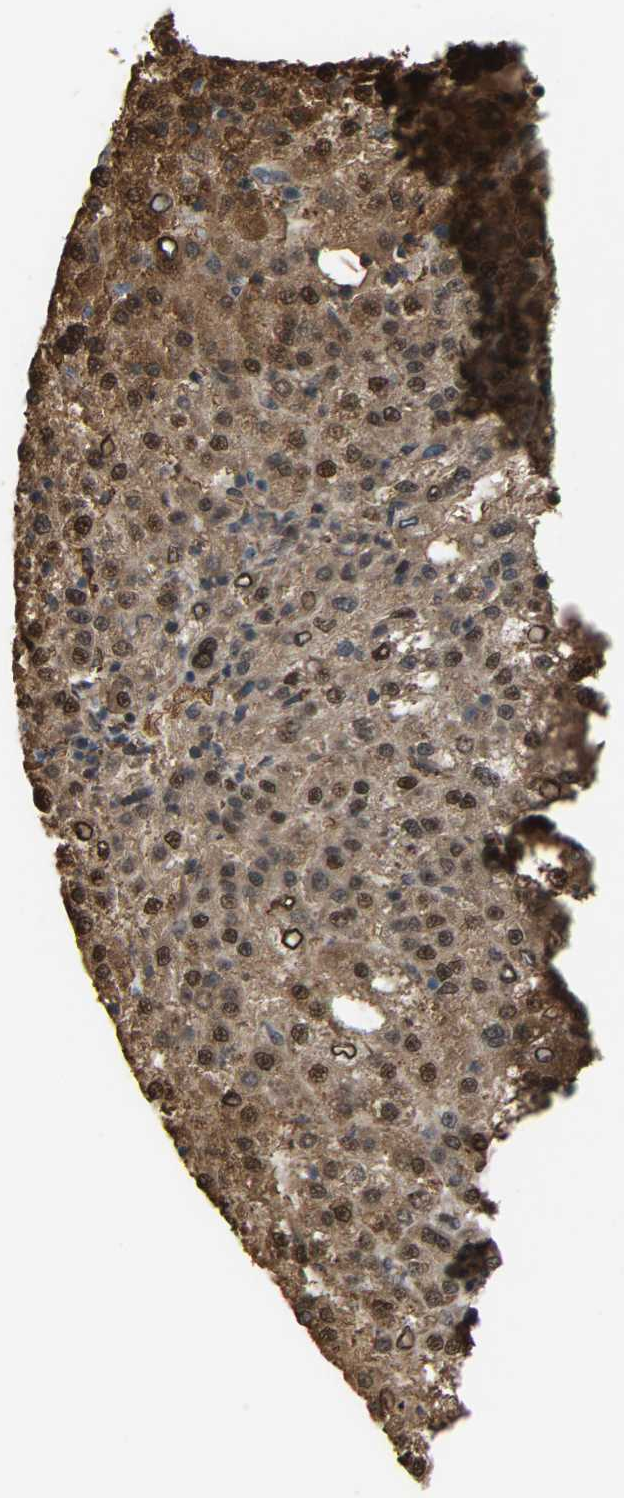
{"staining": {"intensity": "moderate", "quantity": ">75%", "location": "cytoplasmic/membranous,nuclear"}, "tissue": "liver cancer", "cell_type": "Tumor cells", "image_type": "cancer", "snomed": [{"axis": "morphology", "description": "Carcinoma, Hepatocellular, NOS"}, {"axis": "topography", "description": "Liver"}], "caption": "Tumor cells display moderate cytoplasmic/membranous and nuclear staining in about >75% of cells in hepatocellular carcinoma (liver).", "gene": "CROT", "patient": {"sex": "female", "age": 58}}